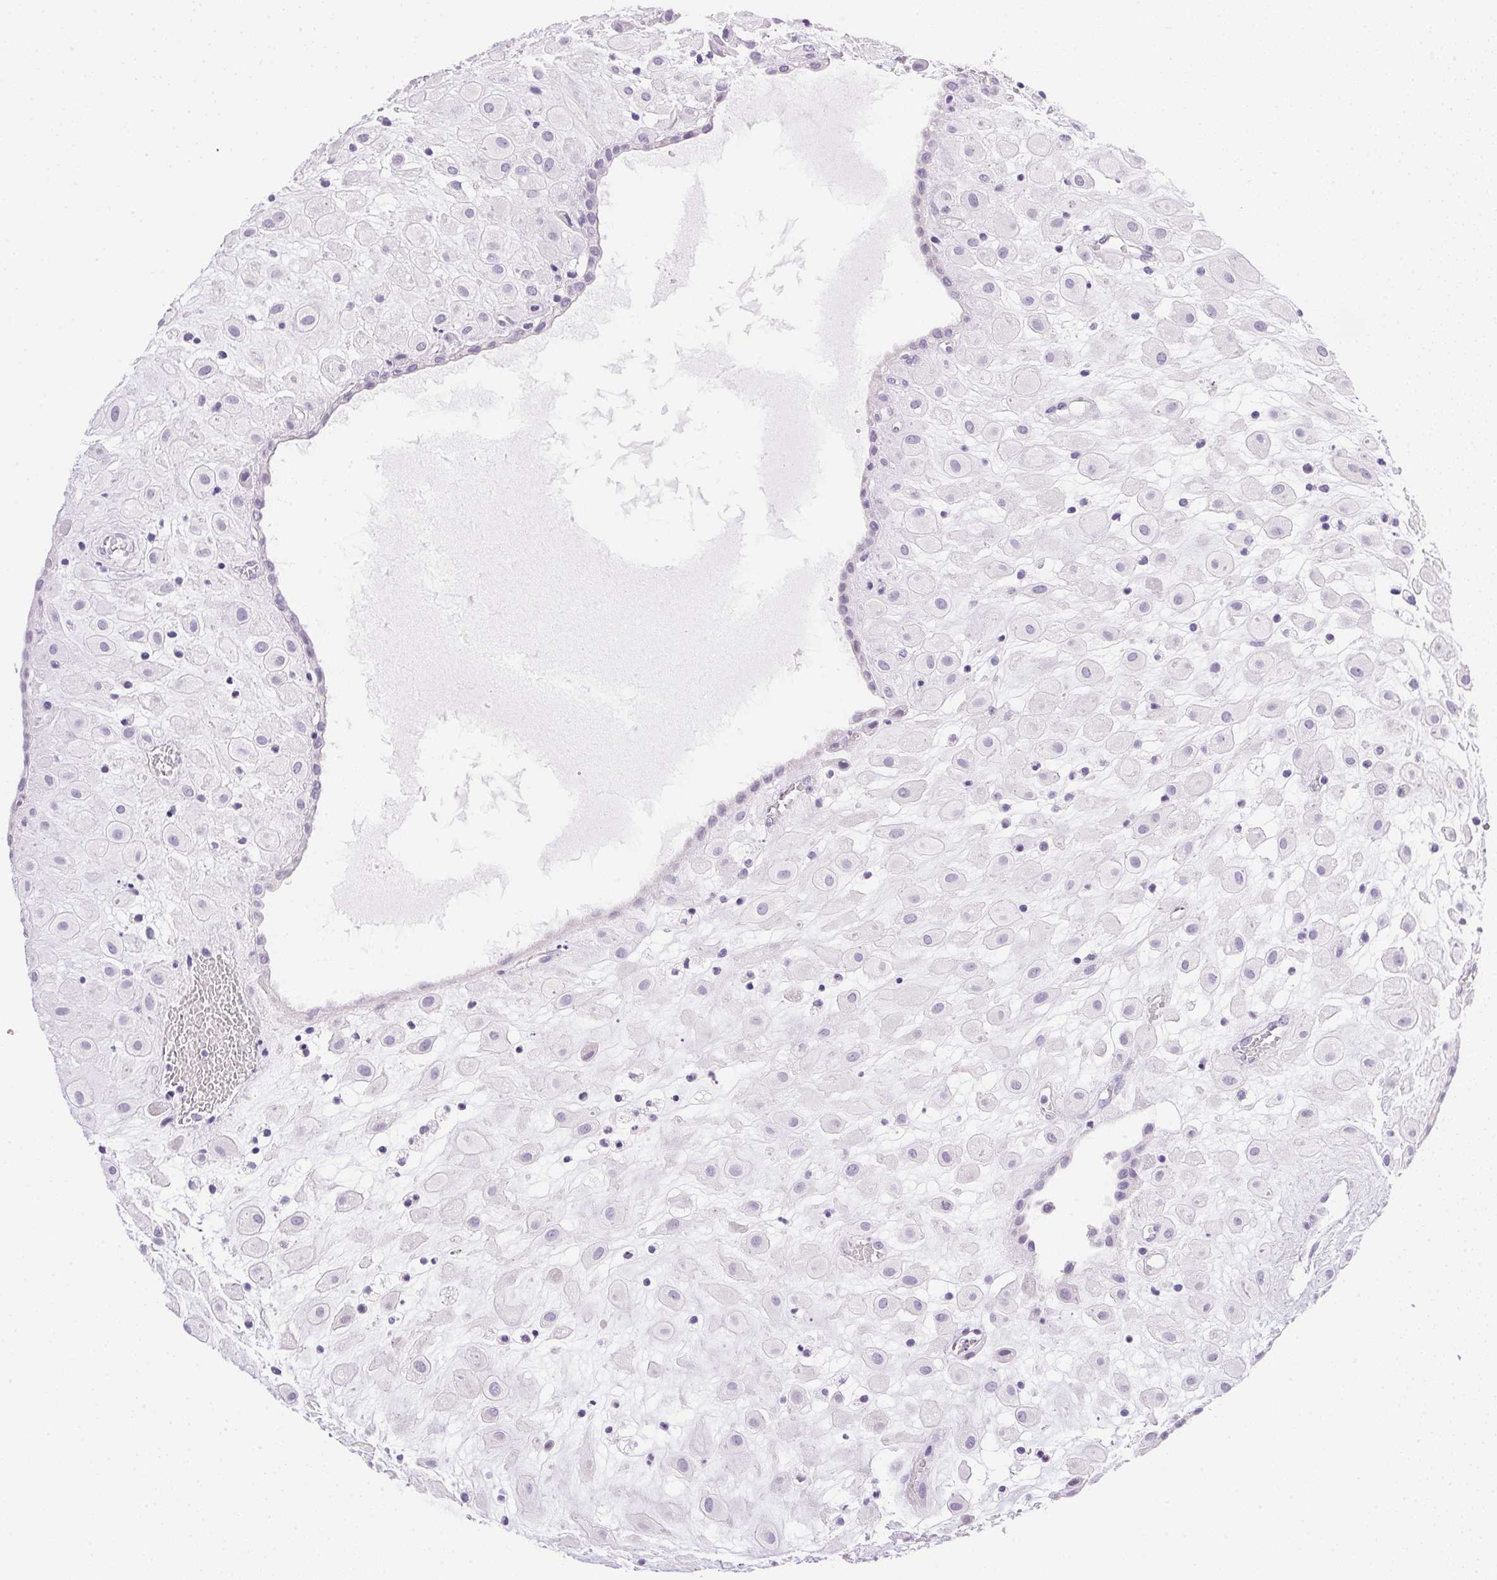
{"staining": {"intensity": "negative", "quantity": "none", "location": "none"}, "tissue": "placenta", "cell_type": "Decidual cells", "image_type": "normal", "snomed": [{"axis": "morphology", "description": "Normal tissue, NOS"}, {"axis": "topography", "description": "Placenta"}], "caption": "Protein analysis of unremarkable placenta reveals no significant staining in decidual cells. (DAB (3,3'-diaminobenzidine) immunohistochemistry, high magnification).", "gene": "ATP6V0A4", "patient": {"sex": "female", "age": 24}}